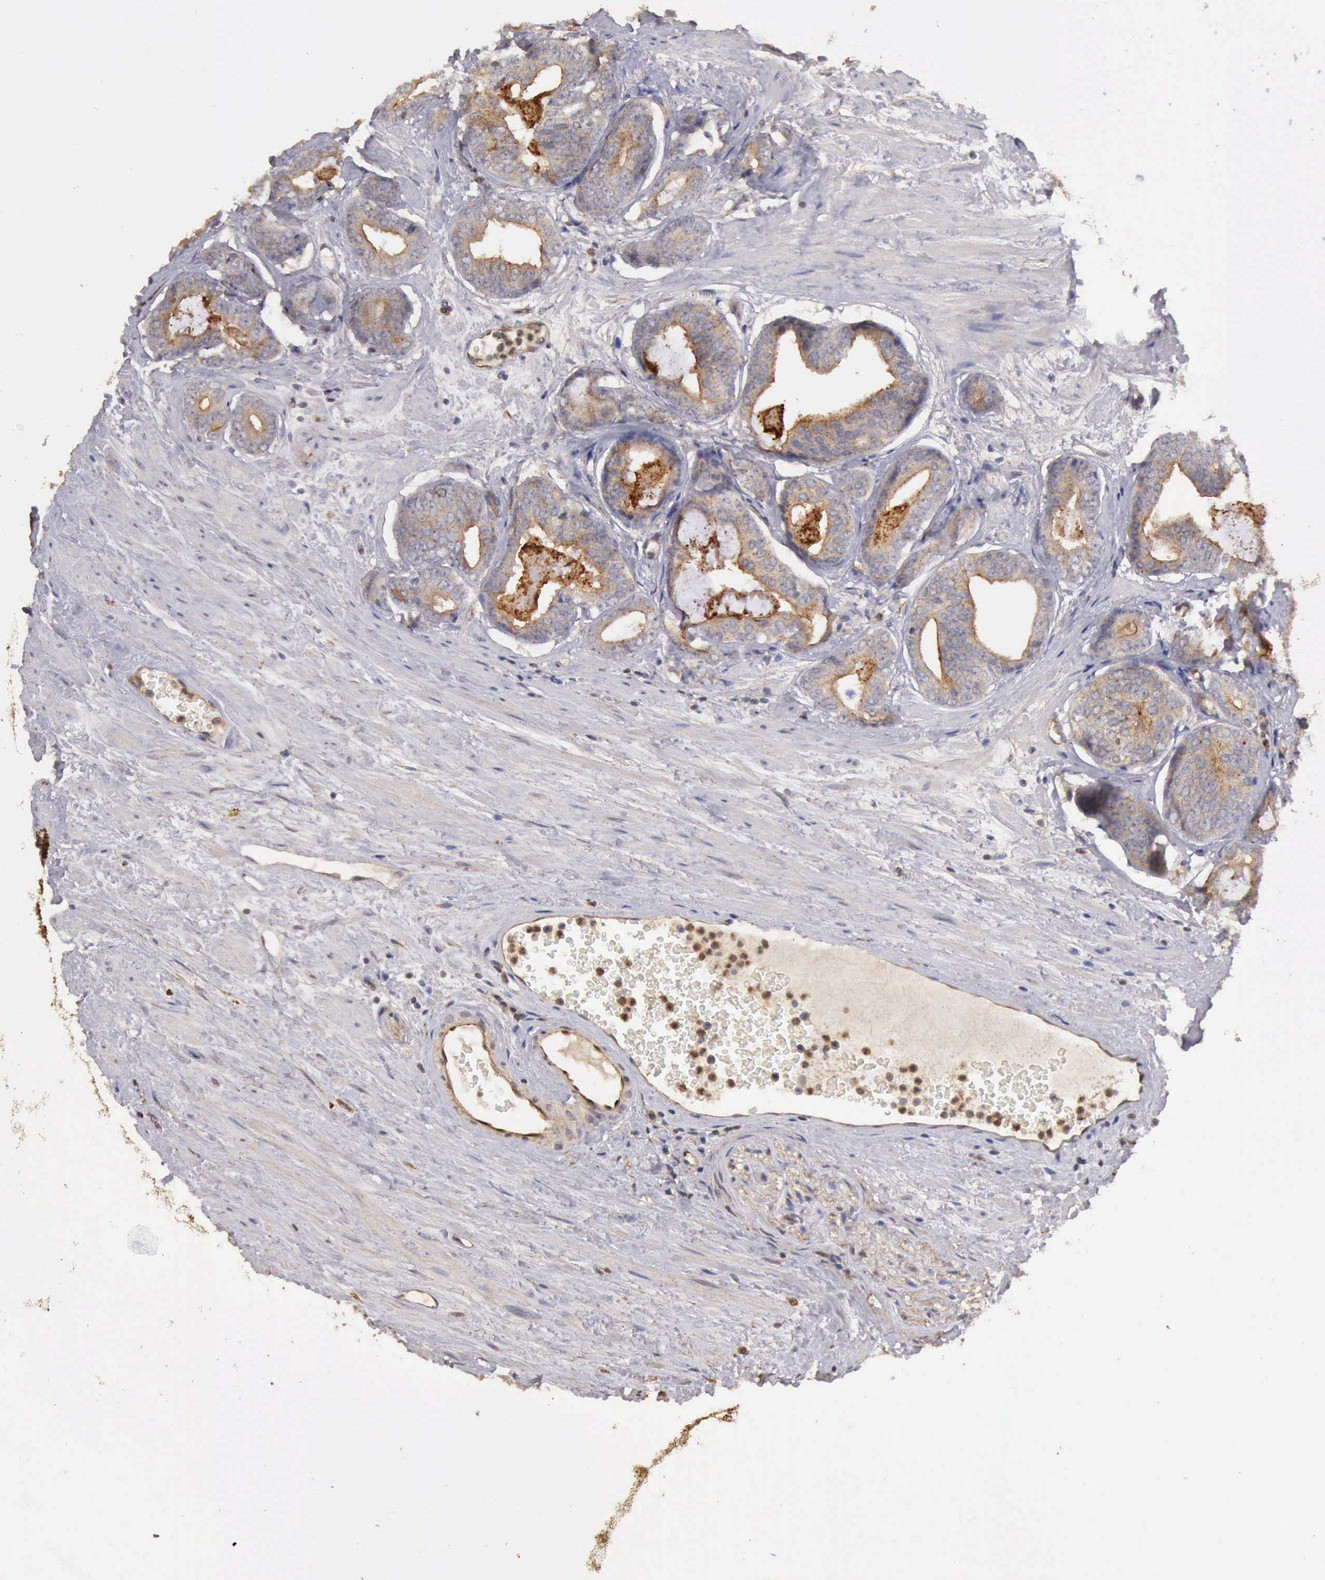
{"staining": {"intensity": "negative", "quantity": "none", "location": "none"}, "tissue": "prostate cancer", "cell_type": "Tumor cells", "image_type": "cancer", "snomed": [{"axis": "morphology", "description": "Adenocarcinoma, Medium grade"}, {"axis": "topography", "description": "Prostate"}], "caption": "The micrograph demonstrates no staining of tumor cells in prostate cancer.", "gene": "BMX", "patient": {"sex": "male", "age": 79}}